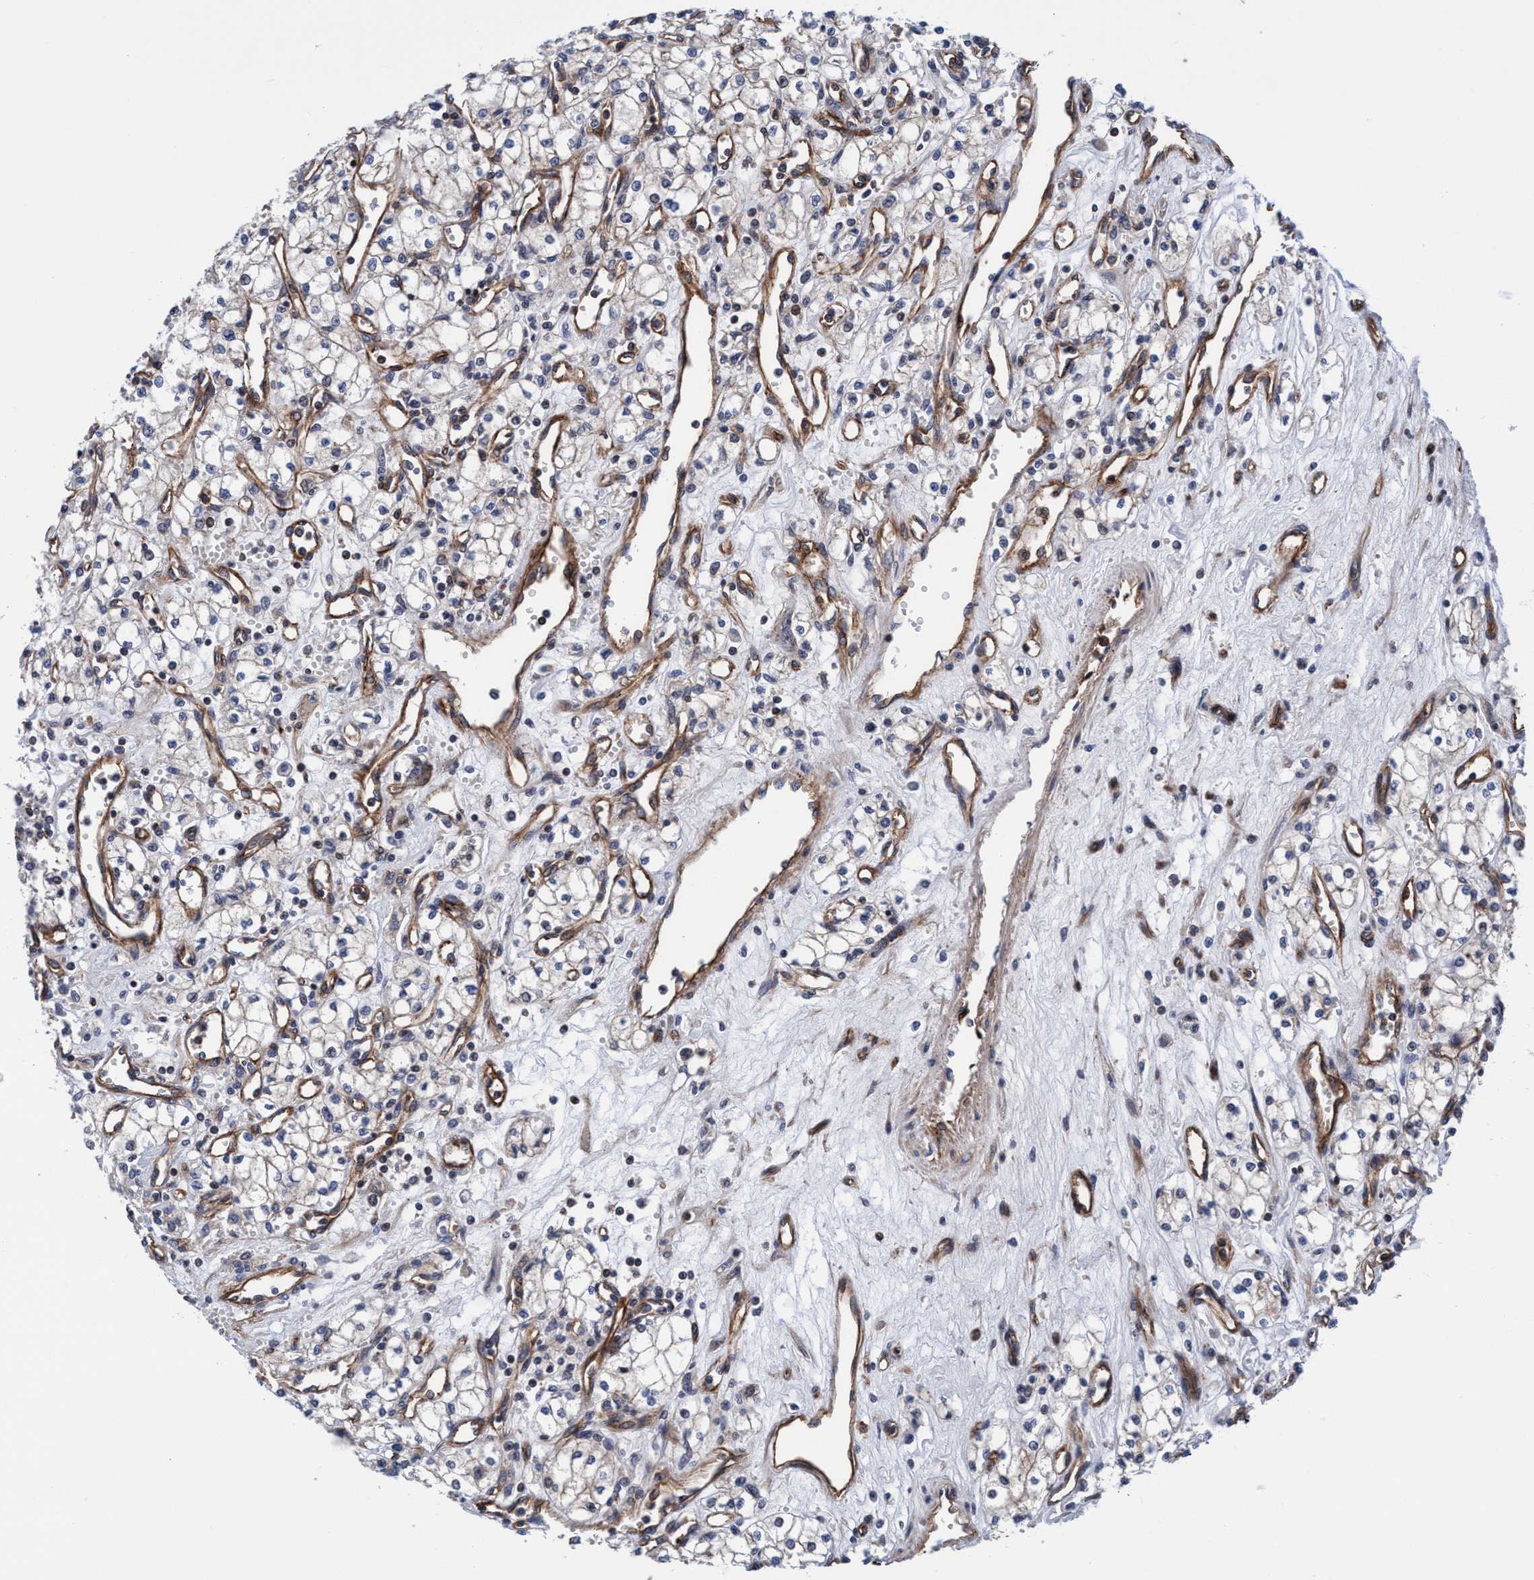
{"staining": {"intensity": "negative", "quantity": "none", "location": "none"}, "tissue": "renal cancer", "cell_type": "Tumor cells", "image_type": "cancer", "snomed": [{"axis": "morphology", "description": "Adenocarcinoma, NOS"}, {"axis": "topography", "description": "Kidney"}], "caption": "Tumor cells are negative for brown protein staining in renal cancer.", "gene": "MCM3AP", "patient": {"sex": "male", "age": 59}}